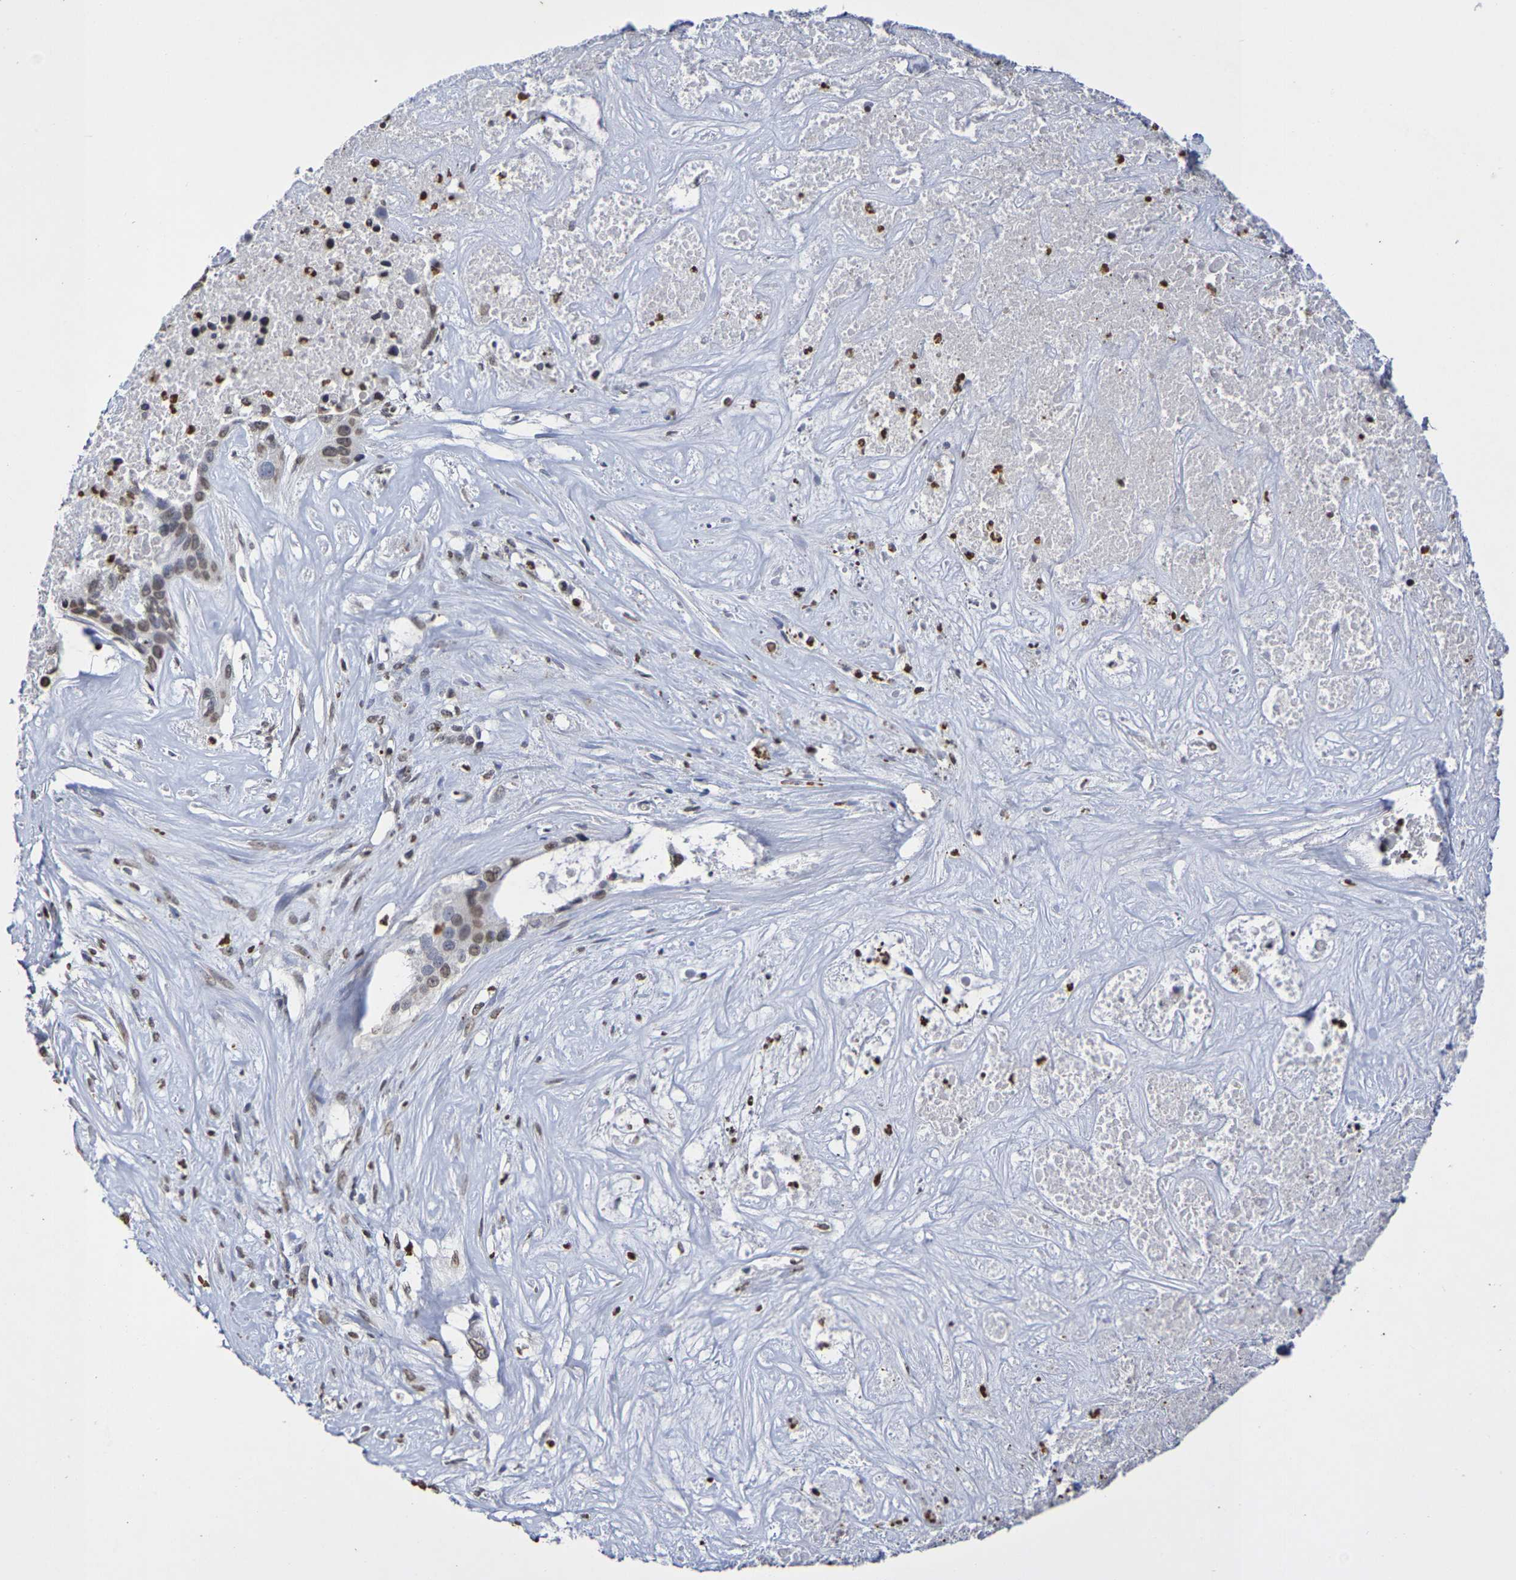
{"staining": {"intensity": "weak", "quantity": ">75%", "location": "nuclear"}, "tissue": "liver cancer", "cell_type": "Tumor cells", "image_type": "cancer", "snomed": [{"axis": "morphology", "description": "Cholangiocarcinoma"}, {"axis": "topography", "description": "Liver"}], "caption": "A brown stain shows weak nuclear staining of a protein in cholangiocarcinoma (liver) tumor cells. (Stains: DAB (3,3'-diaminobenzidine) in brown, nuclei in blue, Microscopy: brightfield microscopy at high magnification).", "gene": "ATF4", "patient": {"sex": "female", "age": 65}}